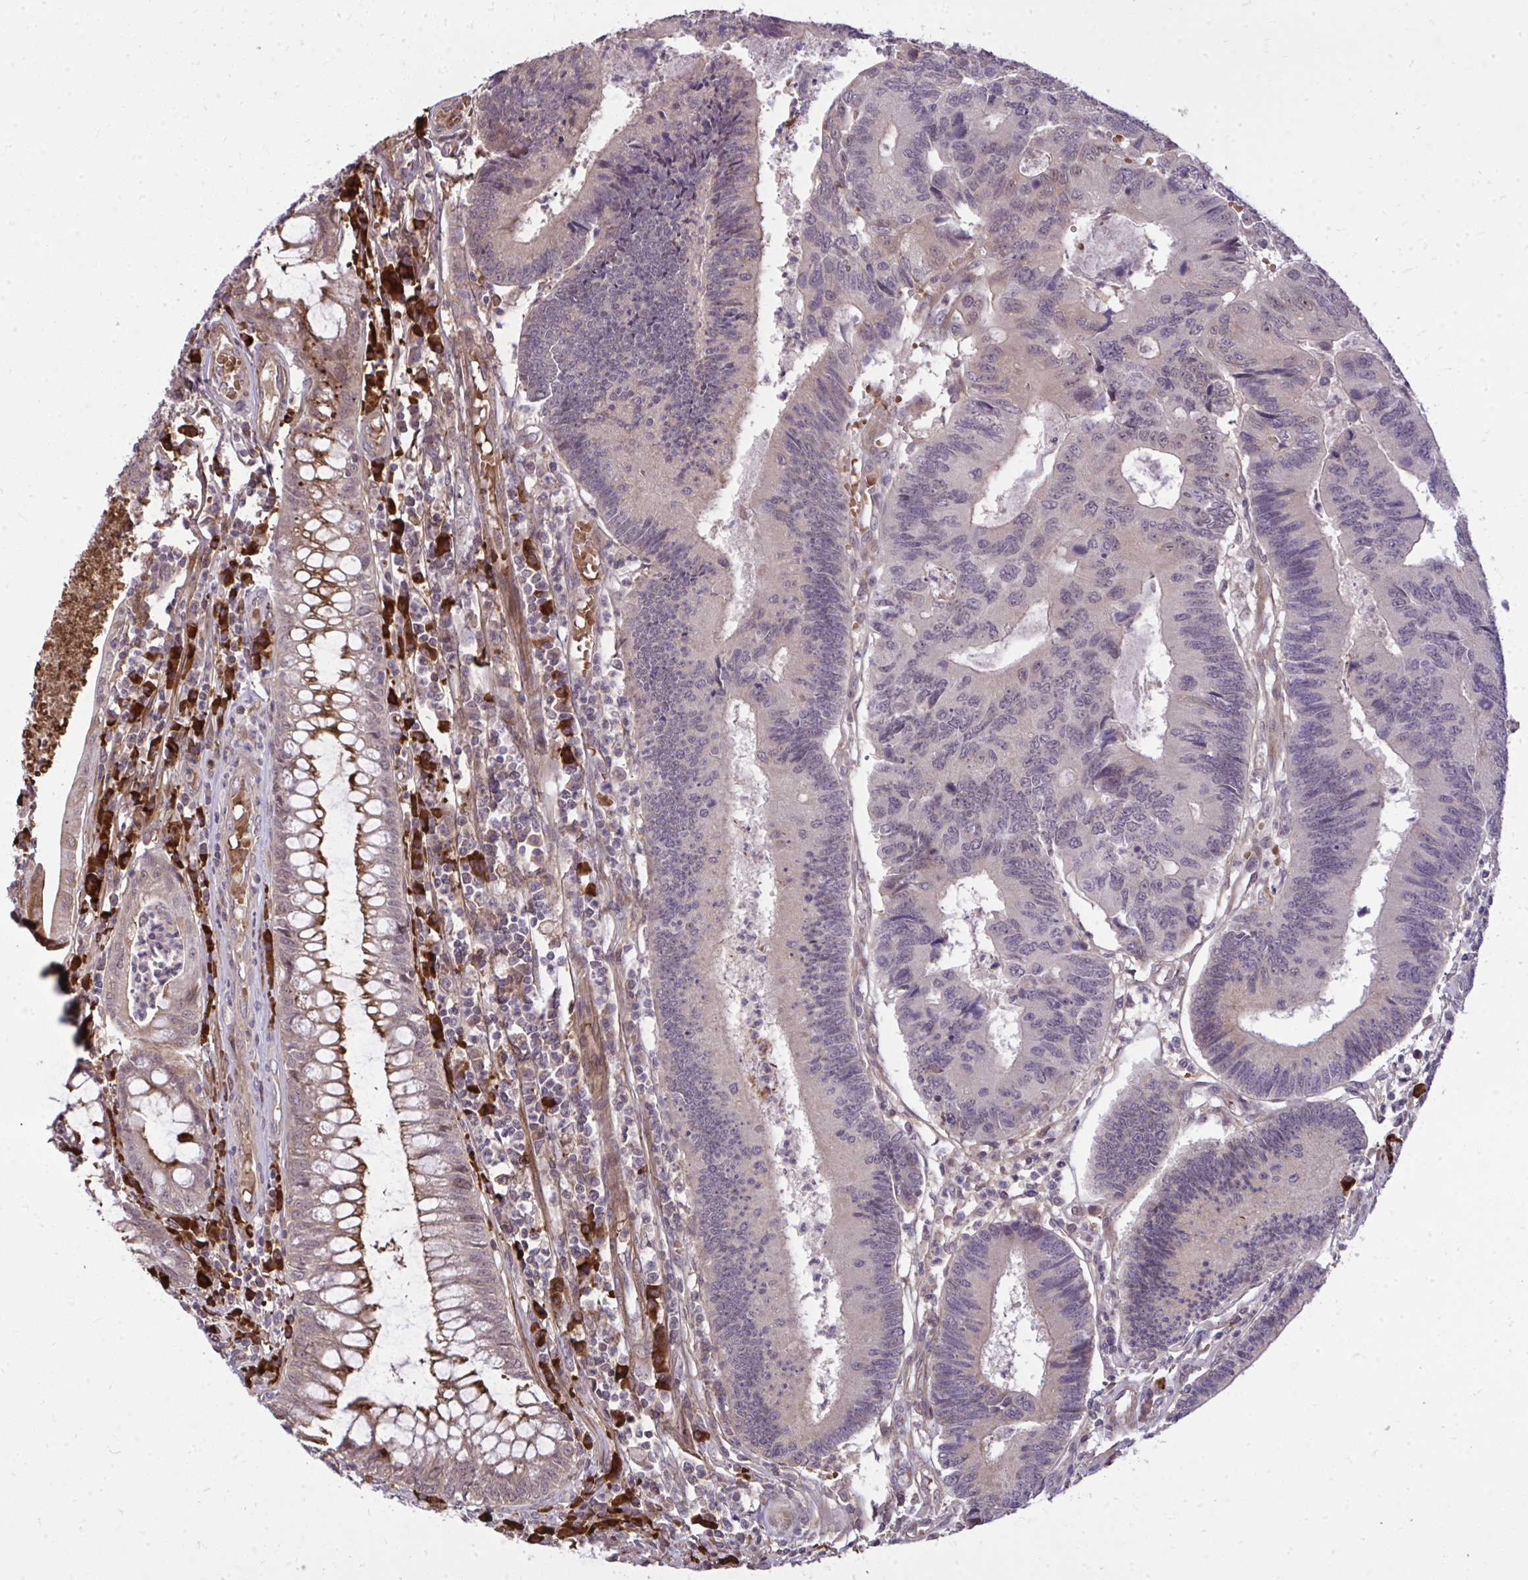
{"staining": {"intensity": "weak", "quantity": "<25%", "location": "cytoplasmic/membranous,nuclear"}, "tissue": "colorectal cancer", "cell_type": "Tumor cells", "image_type": "cancer", "snomed": [{"axis": "morphology", "description": "Adenocarcinoma, NOS"}, {"axis": "topography", "description": "Colon"}], "caption": "Immunohistochemistry (IHC) micrograph of human colorectal adenocarcinoma stained for a protein (brown), which exhibits no expression in tumor cells. (DAB immunohistochemistry with hematoxylin counter stain).", "gene": "ZSCAN9", "patient": {"sex": "female", "age": 67}}